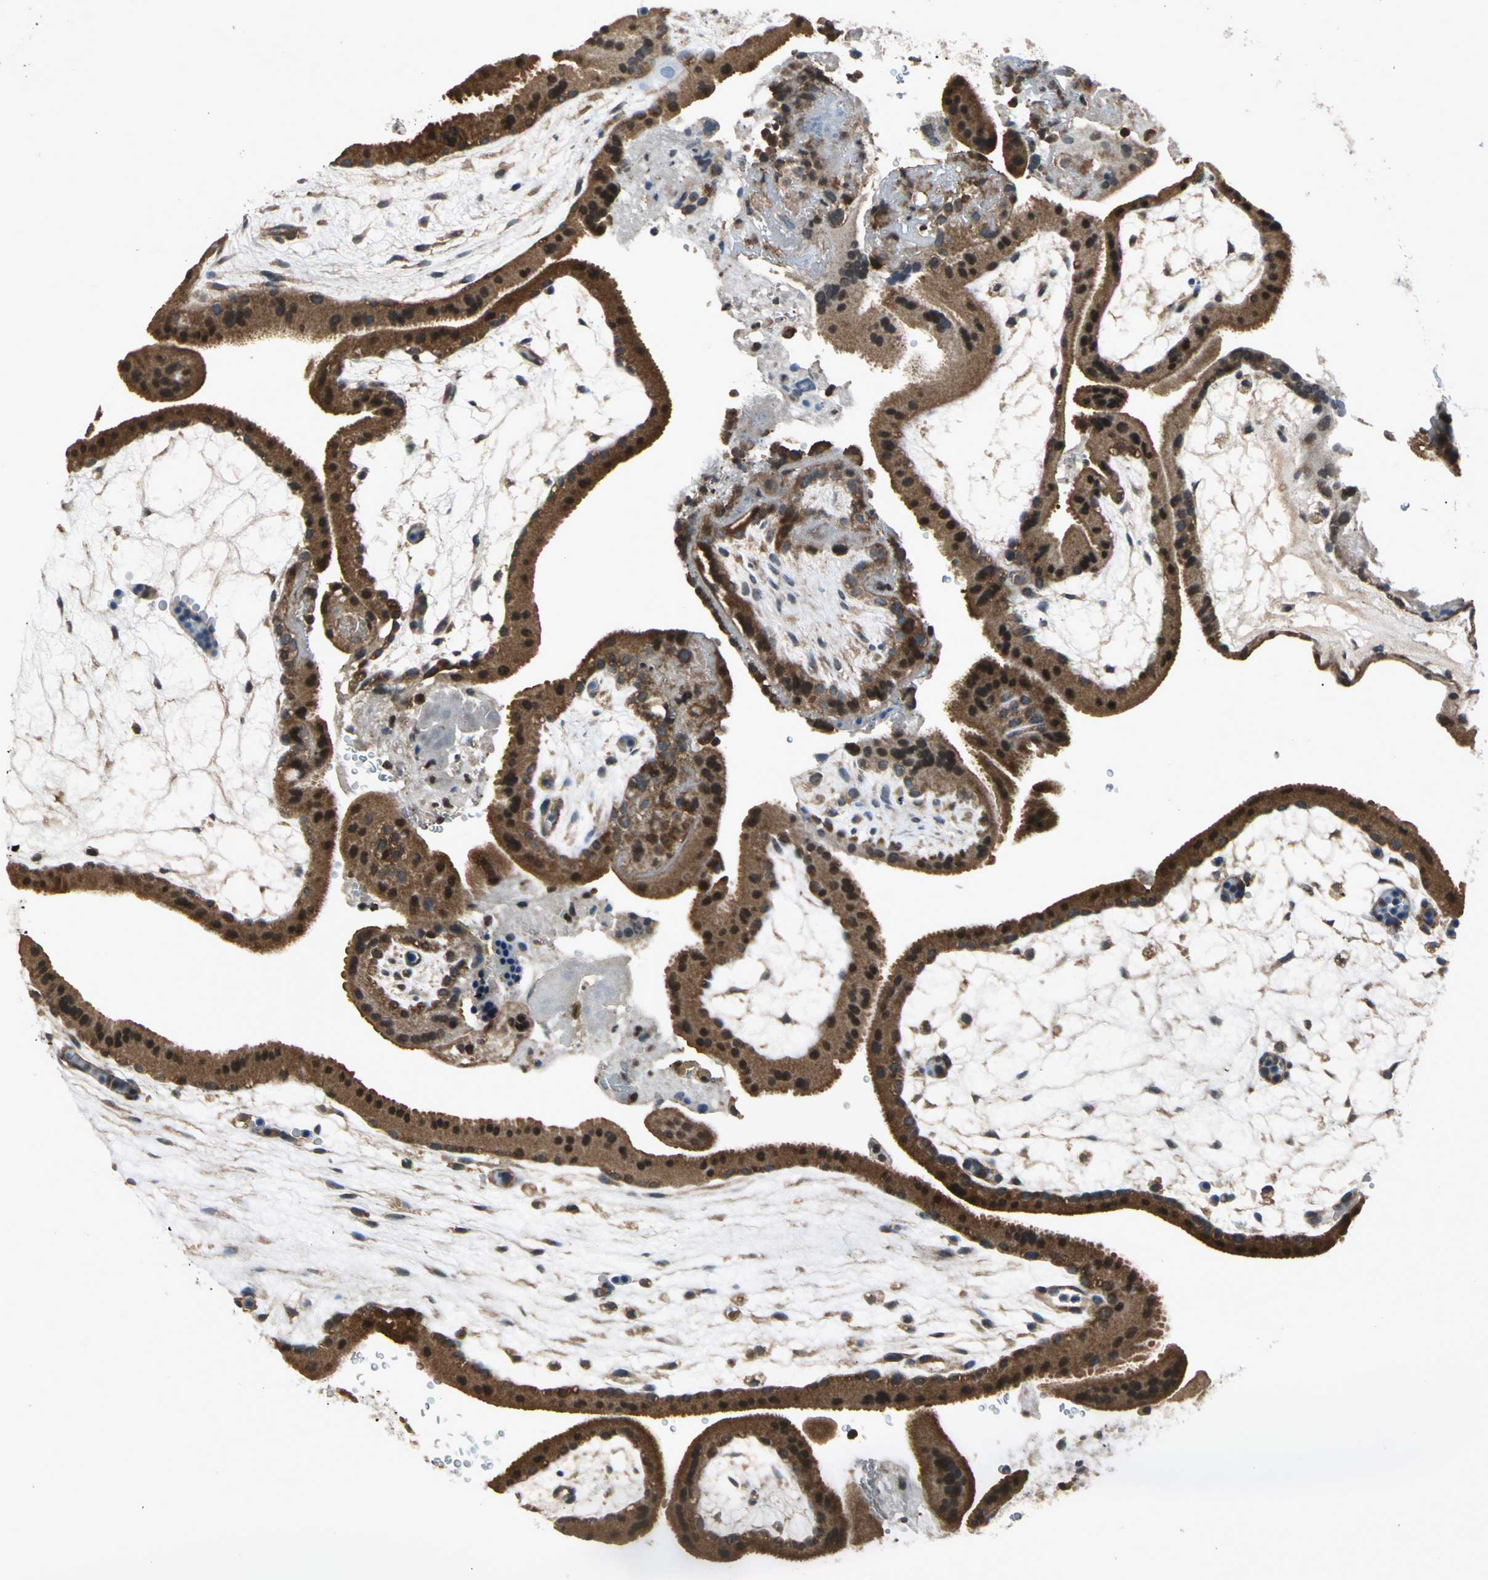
{"staining": {"intensity": "strong", "quantity": ">75%", "location": "cytoplasmic/membranous,nuclear"}, "tissue": "placenta", "cell_type": "Trophoblastic cells", "image_type": "normal", "snomed": [{"axis": "morphology", "description": "Normal tissue, NOS"}, {"axis": "topography", "description": "Placenta"}], "caption": "High-power microscopy captured an immunohistochemistry (IHC) photomicrograph of benign placenta, revealing strong cytoplasmic/membranous,nuclear positivity in approximately >75% of trophoblastic cells. Immunohistochemistry stains the protein in brown and the nuclei are stained blue.", "gene": "EIF2B2", "patient": {"sex": "female", "age": 19}}